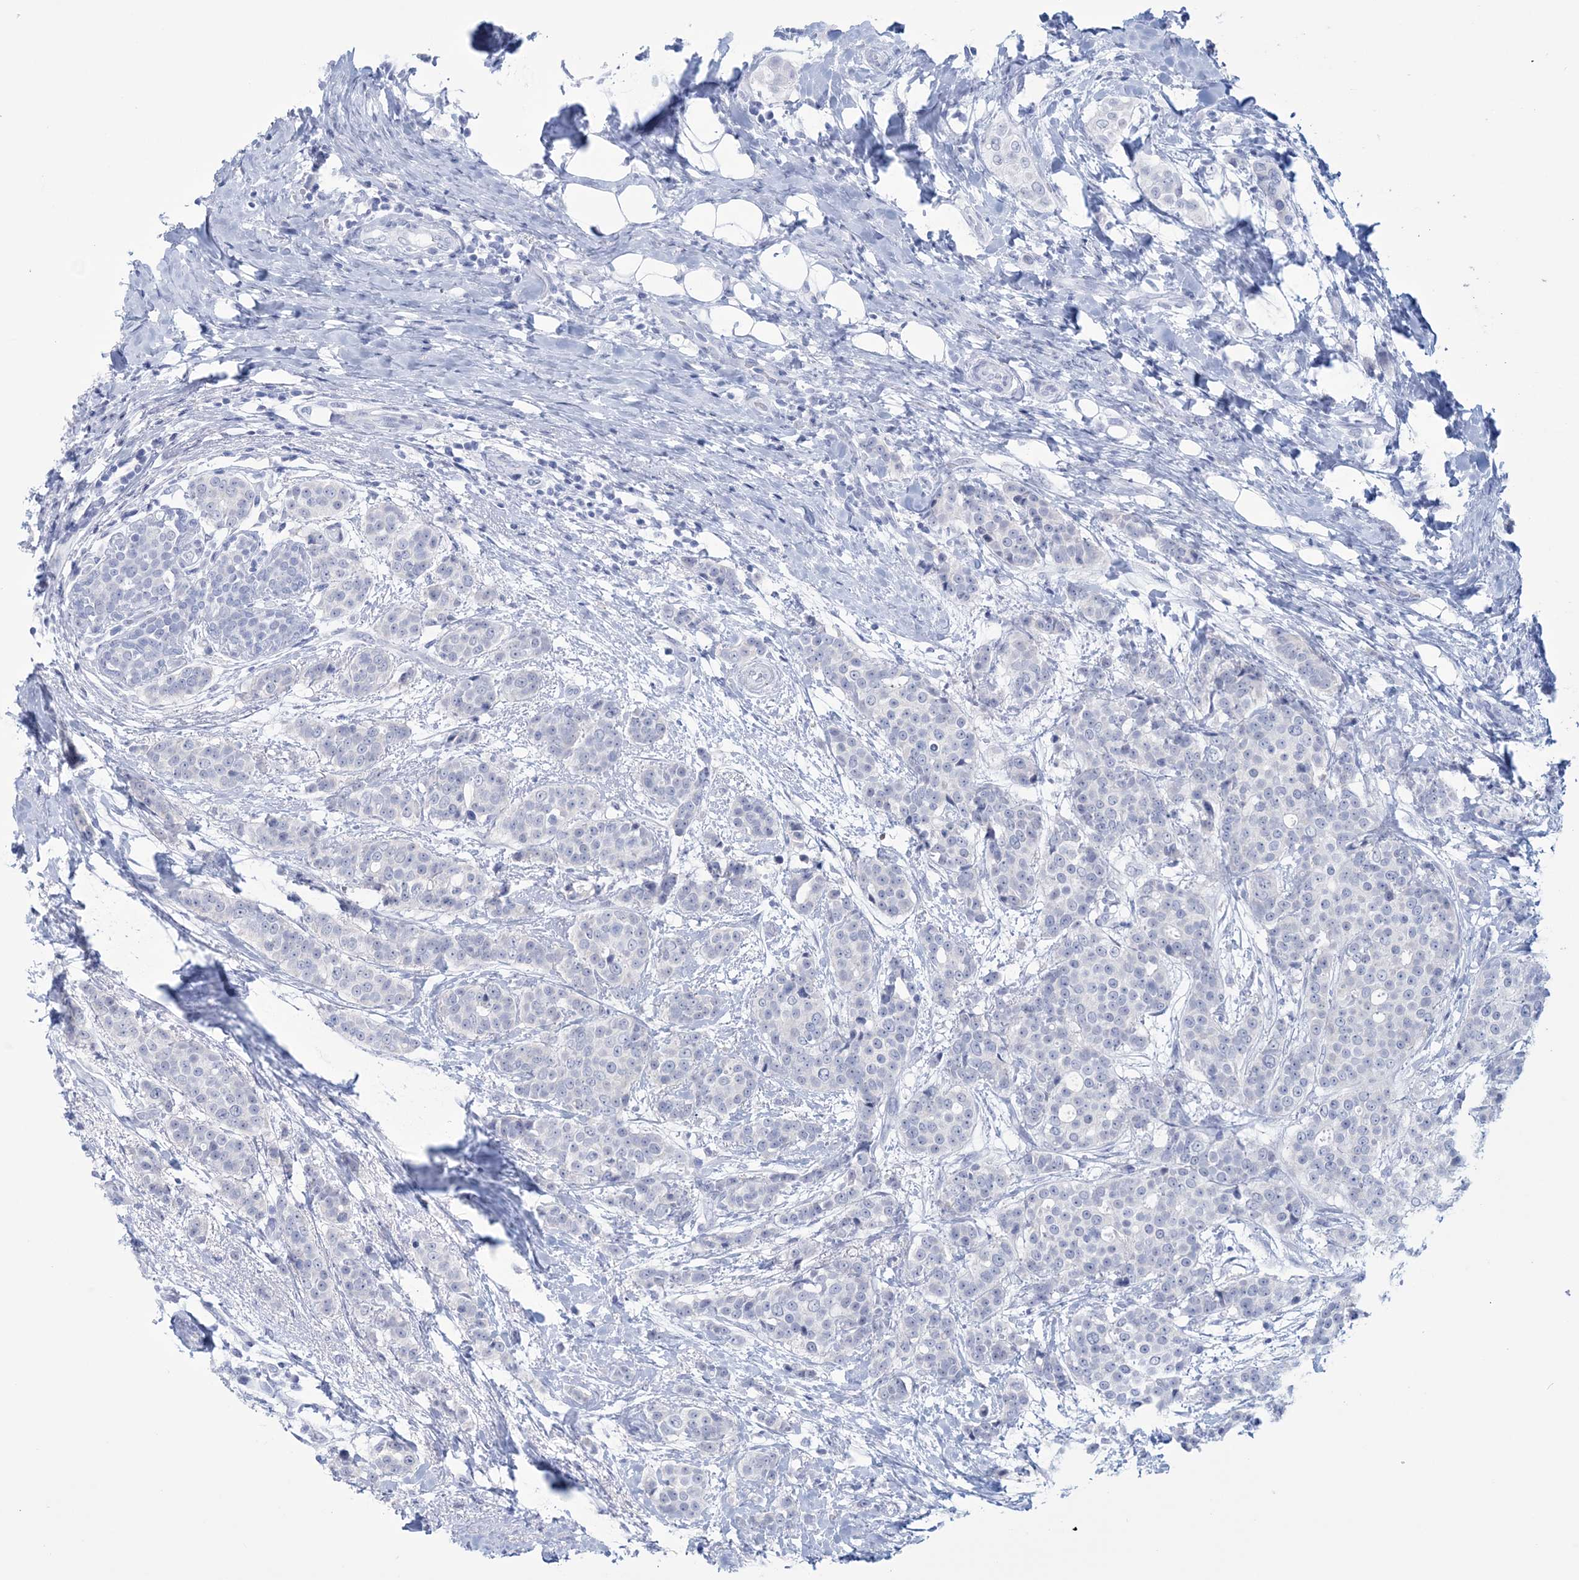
{"staining": {"intensity": "negative", "quantity": "none", "location": "none"}, "tissue": "breast cancer", "cell_type": "Tumor cells", "image_type": "cancer", "snomed": [{"axis": "morphology", "description": "Lobular carcinoma"}, {"axis": "topography", "description": "Breast"}], "caption": "Tumor cells are negative for protein expression in human breast cancer.", "gene": "DPCD", "patient": {"sex": "female", "age": 51}}